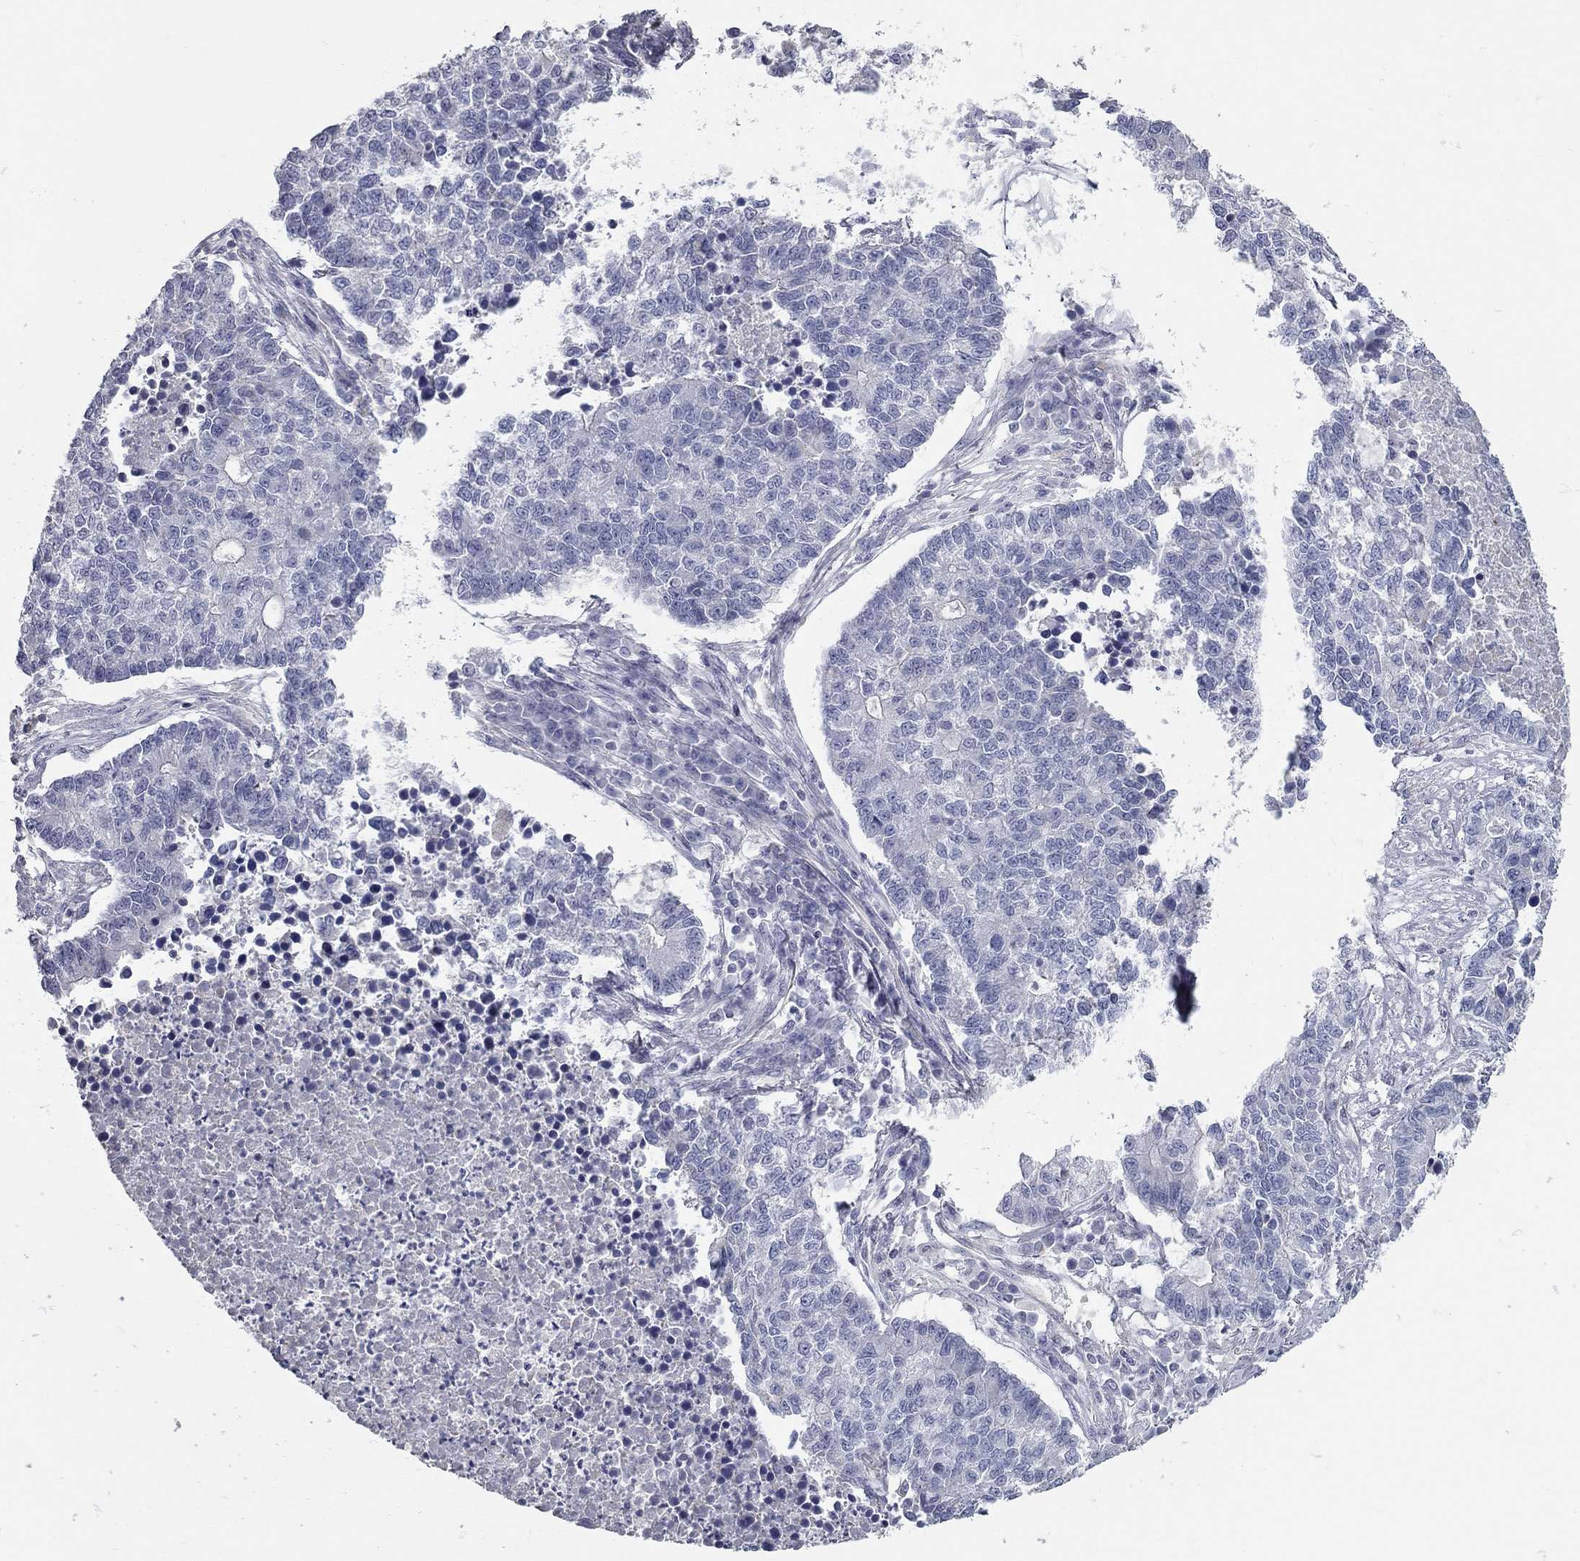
{"staining": {"intensity": "negative", "quantity": "none", "location": "none"}, "tissue": "lung cancer", "cell_type": "Tumor cells", "image_type": "cancer", "snomed": [{"axis": "morphology", "description": "Adenocarcinoma, NOS"}, {"axis": "topography", "description": "Lung"}], "caption": "IHC photomicrograph of lung adenocarcinoma stained for a protein (brown), which exhibits no staining in tumor cells. (Immunohistochemistry, brightfield microscopy, high magnification).", "gene": "C10orf90", "patient": {"sex": "male", "age": 57}}